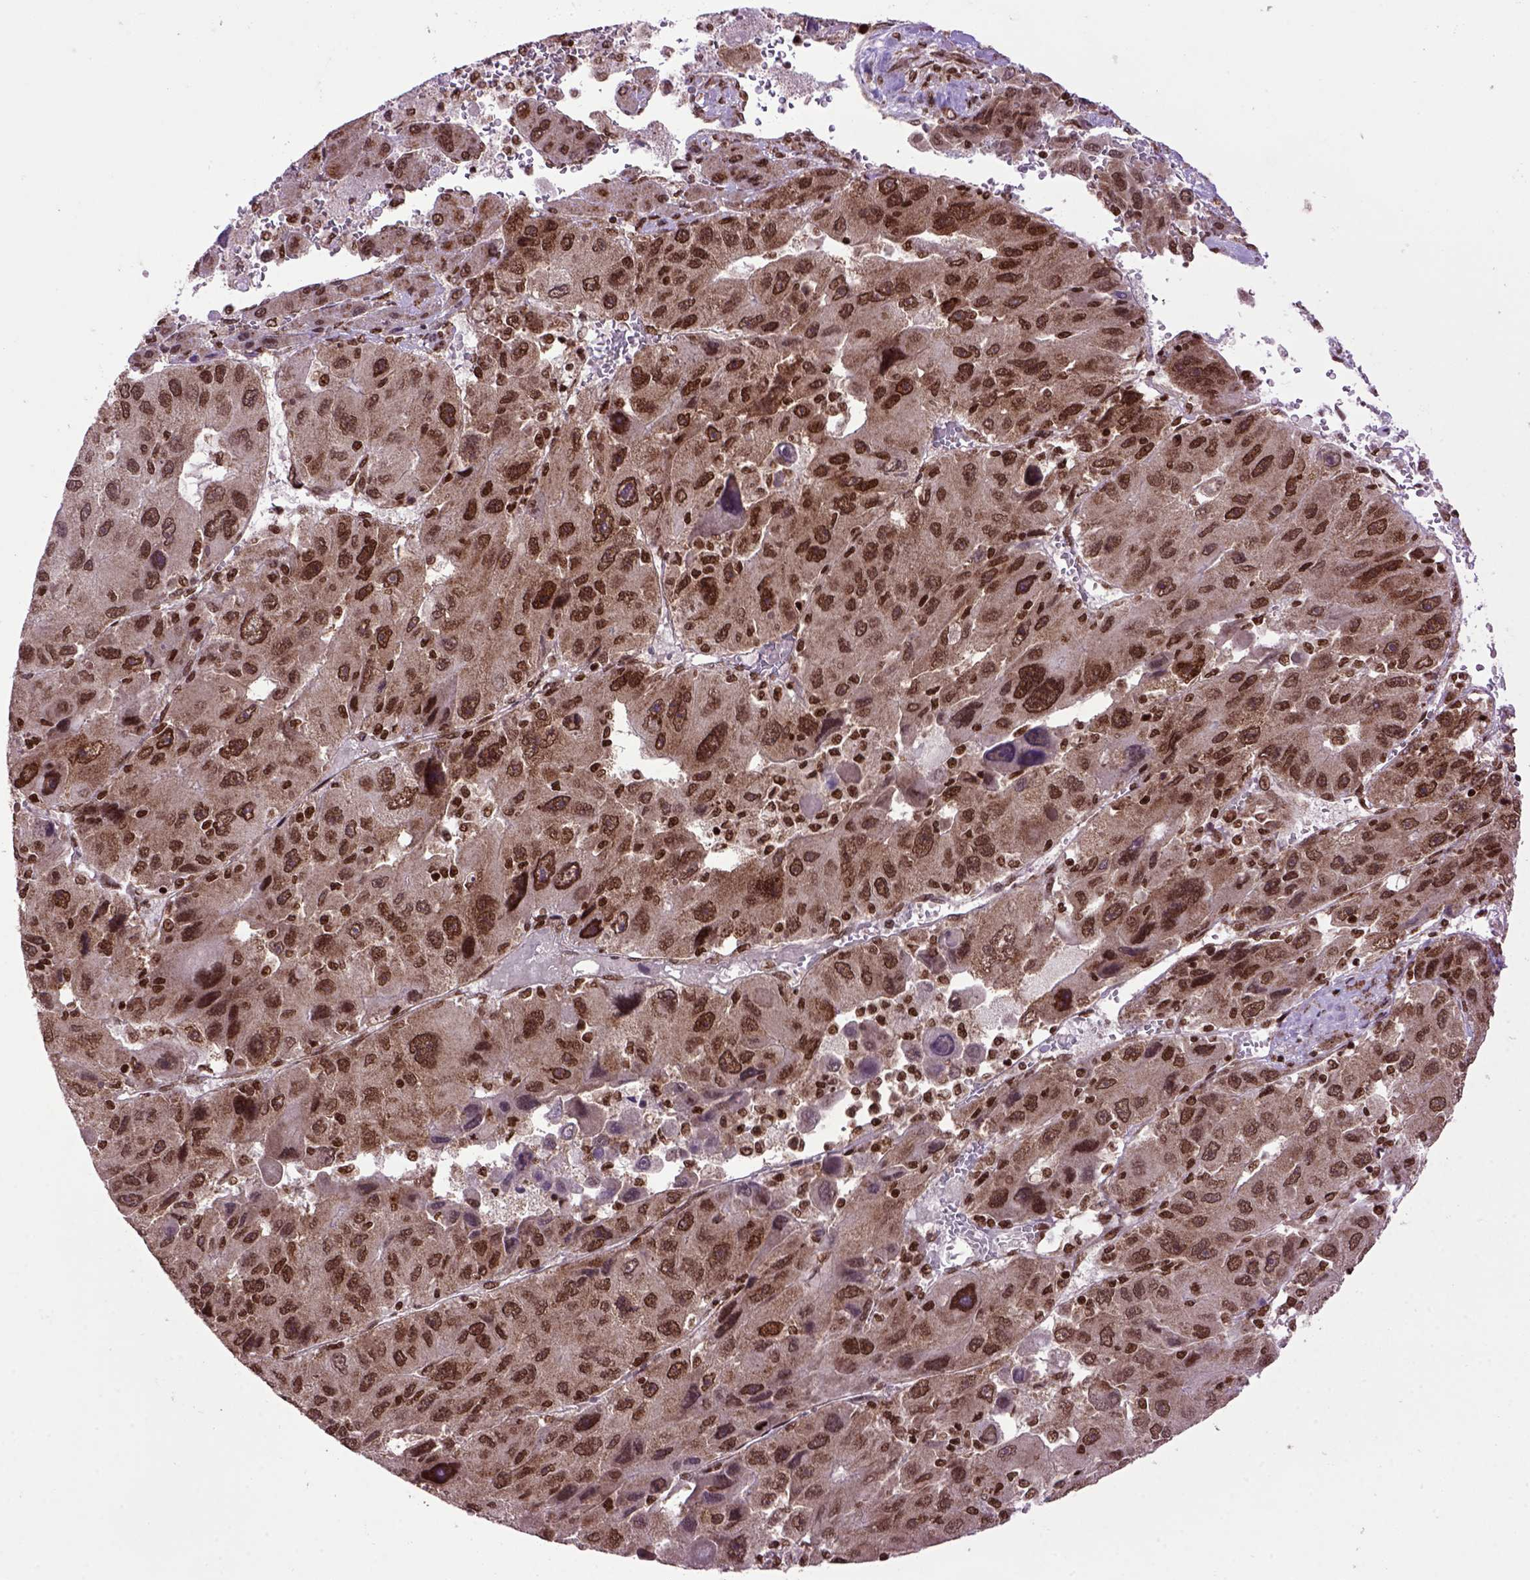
{"staining": {"intensity": "strong", "quantity": ">75%", "location": "nuclear"}, "tissue": "liver cancer", "cell_type": "Tumor cells", "image_type": "cancer", "snomed": [{"axis": "morphology", "description": "Carcinoma, Hepatocellular, NOS"}, {"axis": "topography", "description": "Liver"}], "caption": "DAB immunohistochemical staining of human hepatocellular carcinoma (liver) displays strong nuclear protein staining in about >75% of tumor cells.", "gene": "CELF1", "patient": {"sex": "female", "age": 41}}